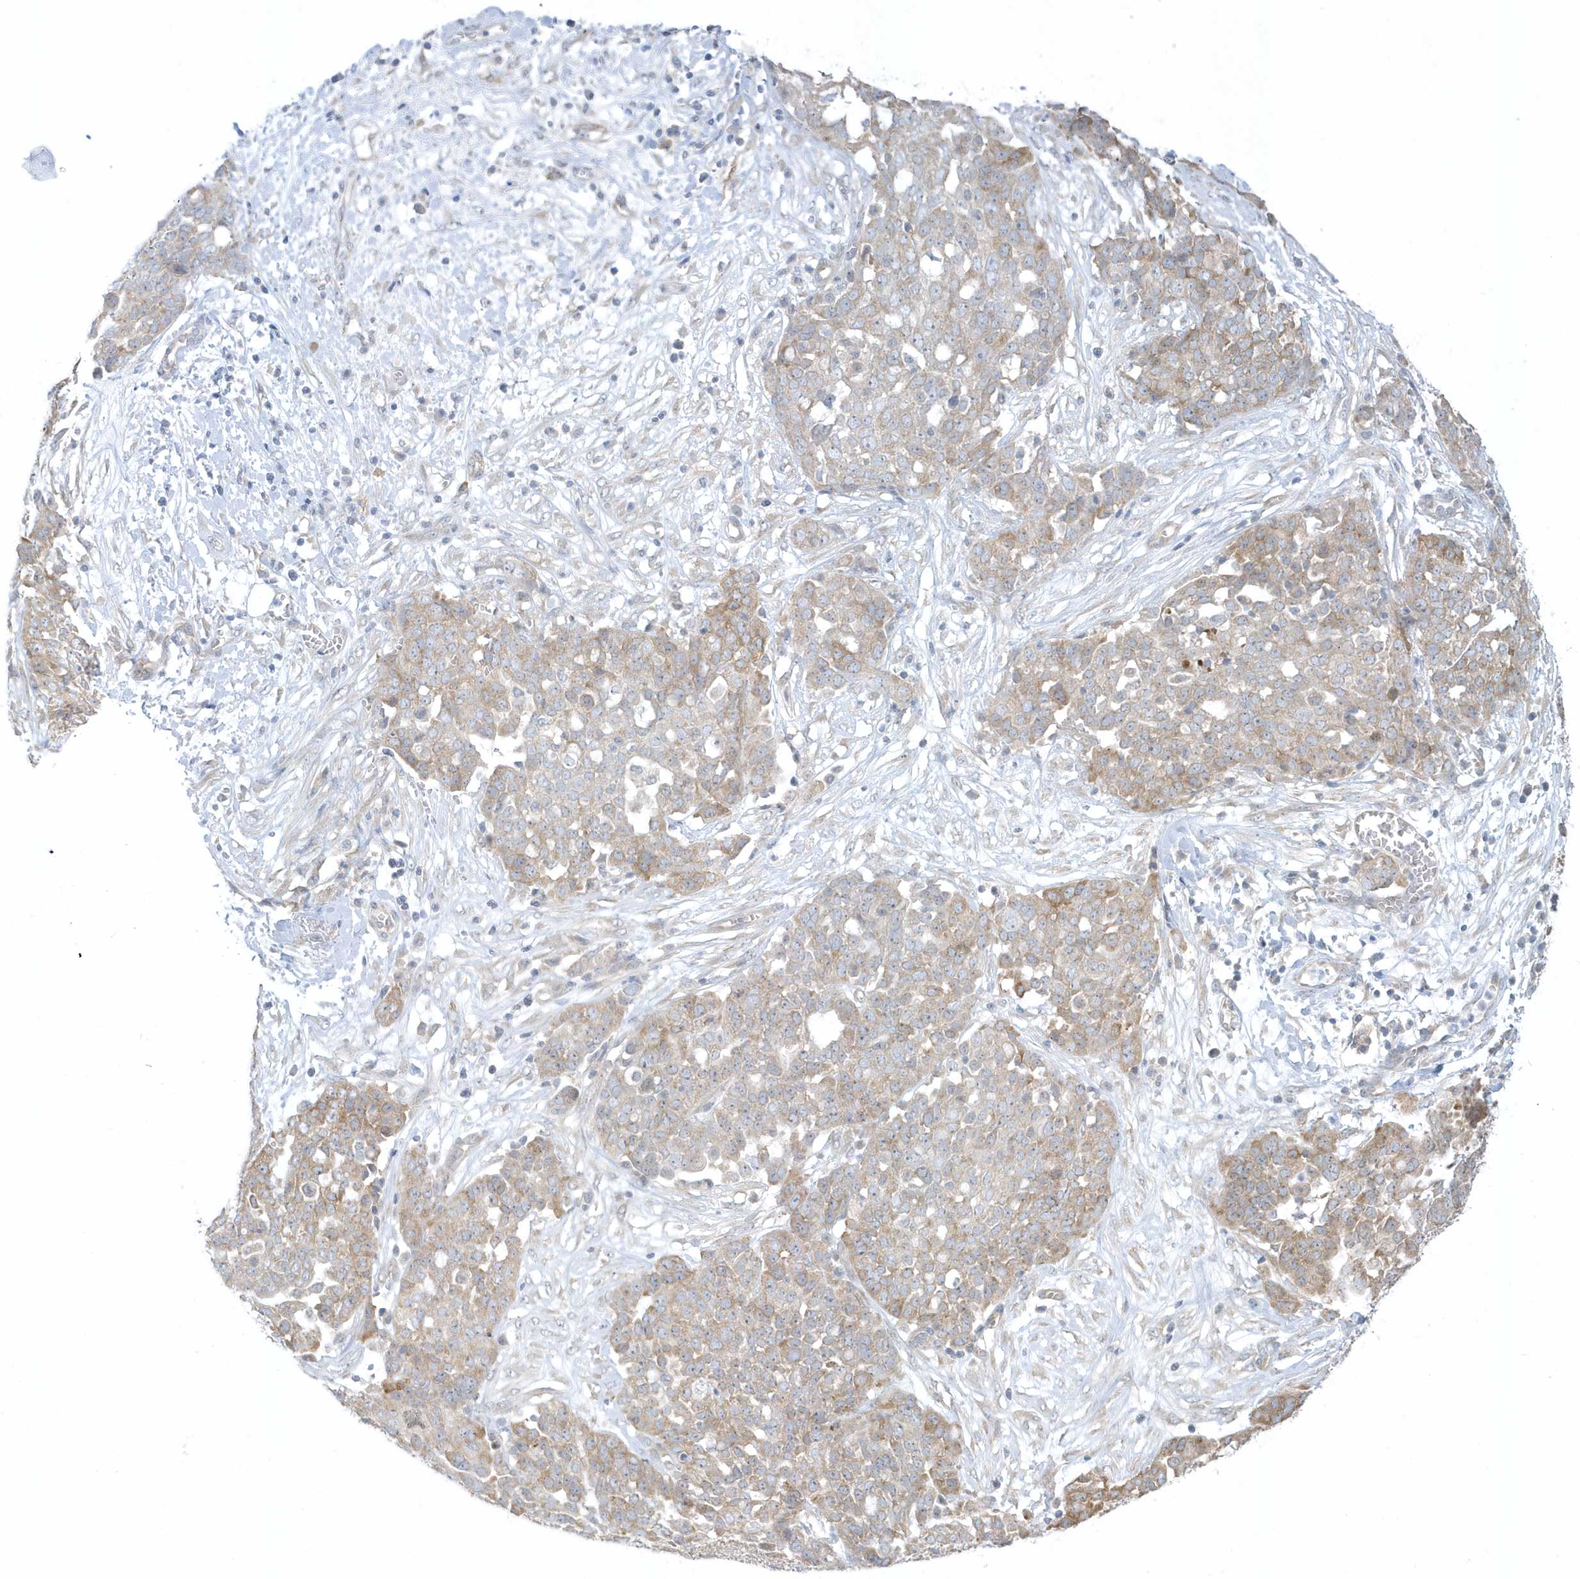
{"staining": {"intensity": "moderate", "quantity": "25%-75%", "location": "cytoplasmic/membranous"}, "tissue": "ovarian cancer", "cell_type": "Tumor cells", "image_type": "cancer", "snomed": [{"axis": "morphology", "description": "Cystadenocarcinoma, serous, NOS"}, {"axis": "topography", "description": "Soft tissue"}, {"axis": "topography", "description": "Ovary"}], "caption": "The immunohistochemical stain labels moderate cytoplasmic/membranous positivity in tumor cells of ovarian serous cystadenocarcinoma tissue.", "gene": "SCN3A", "patient": {"sex": "female", "age": 57}}